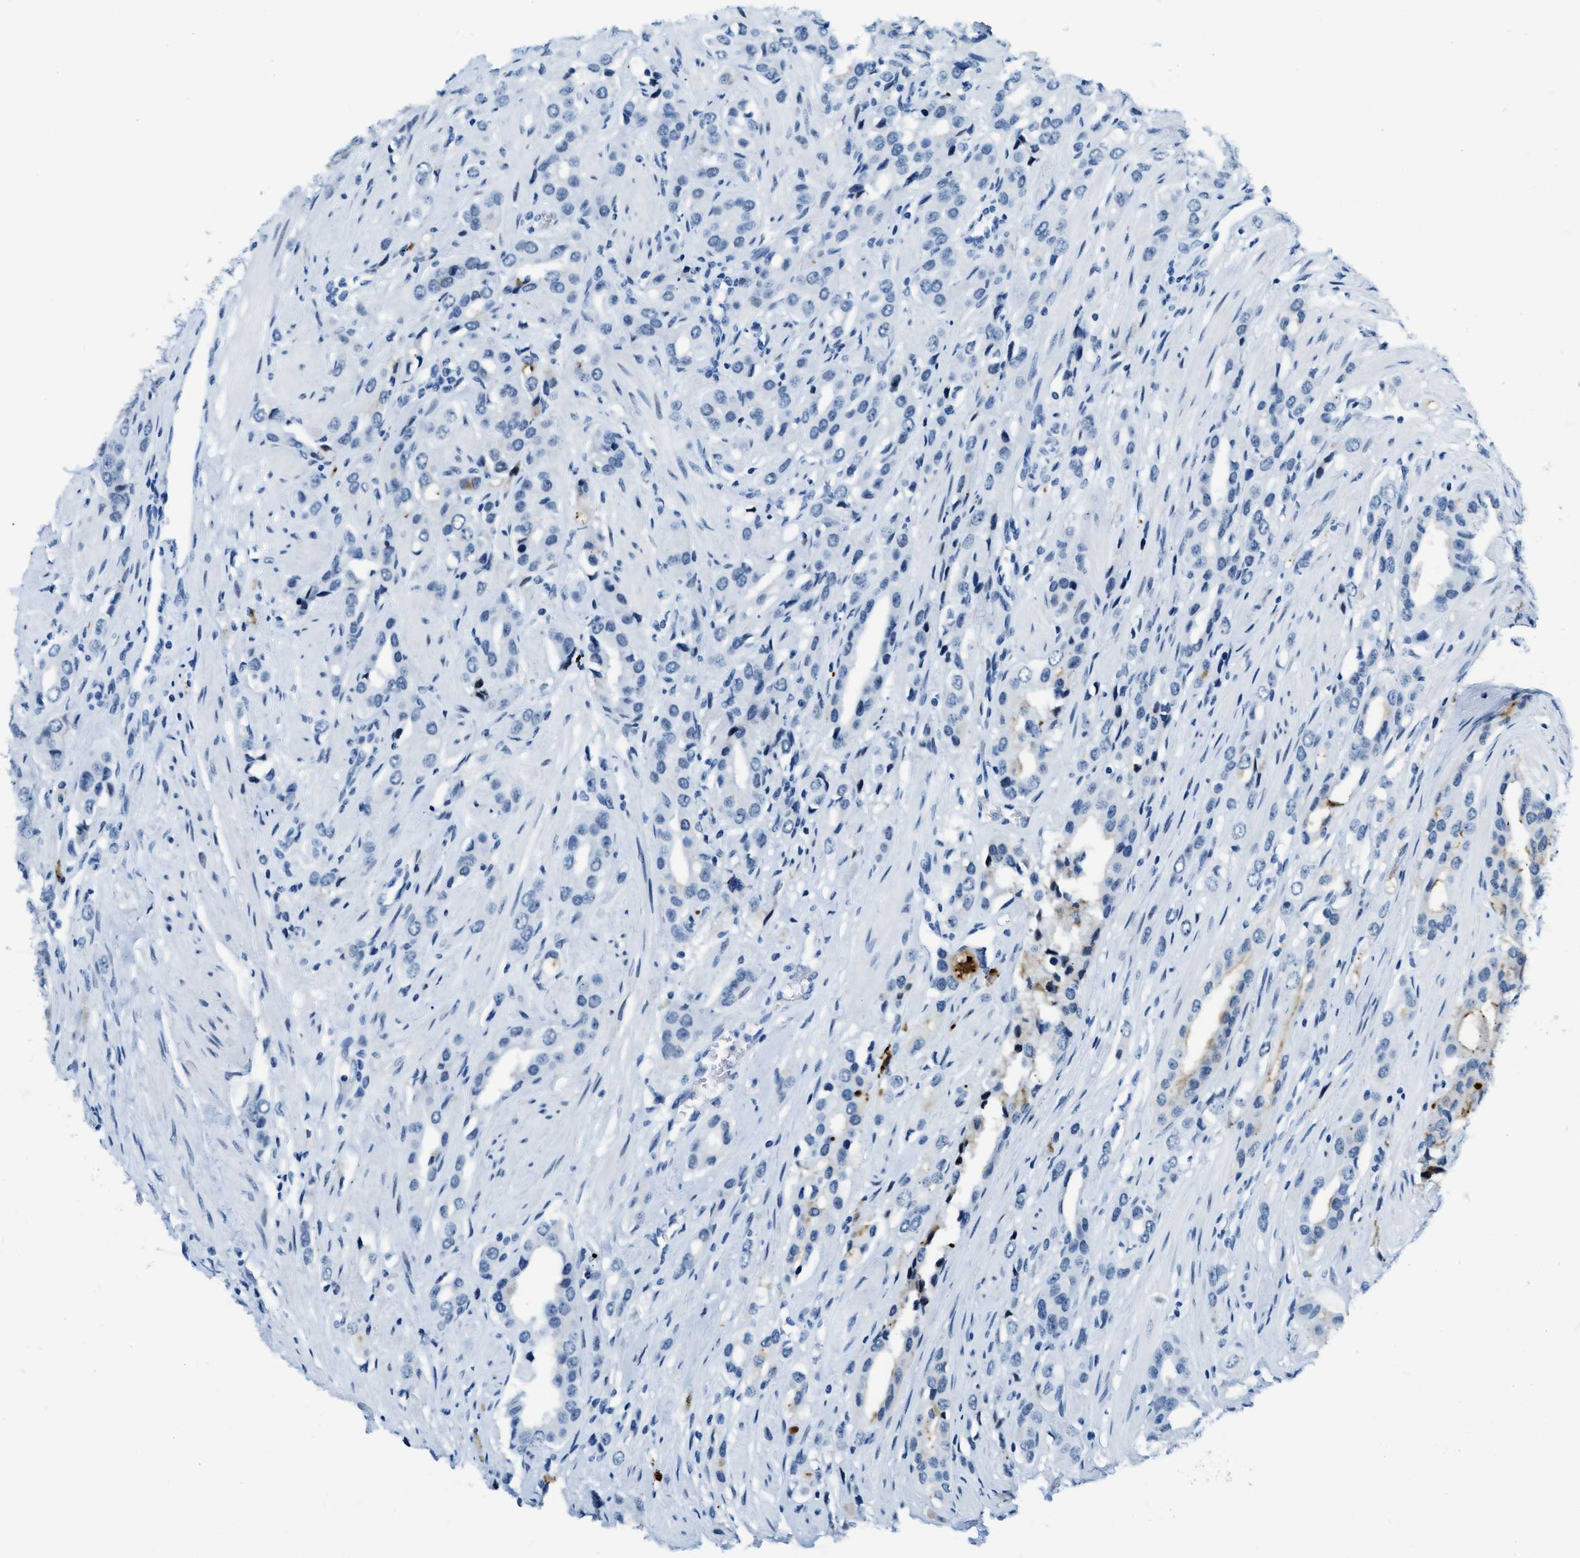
{"staining": {"intensity": "negative", "quantity": "none", "location": "none"}, "tissue": "prostate cancer", "cell_type": "Tumor cells", "image_type": "cancer", "snomed": [{"axis": "morphology", "description": "Adenocarcinoma, High grade"}, {"axis": "topography", "description": "Prostate"}], "caption": "IHC of human prostate adenocarcinoma (high-grade) demonstrates no positivity in tumor cells. Nuclei are stained in blue.", "gene": "PLA2G2A", "patient": {"sex": "male", "age": 52}}